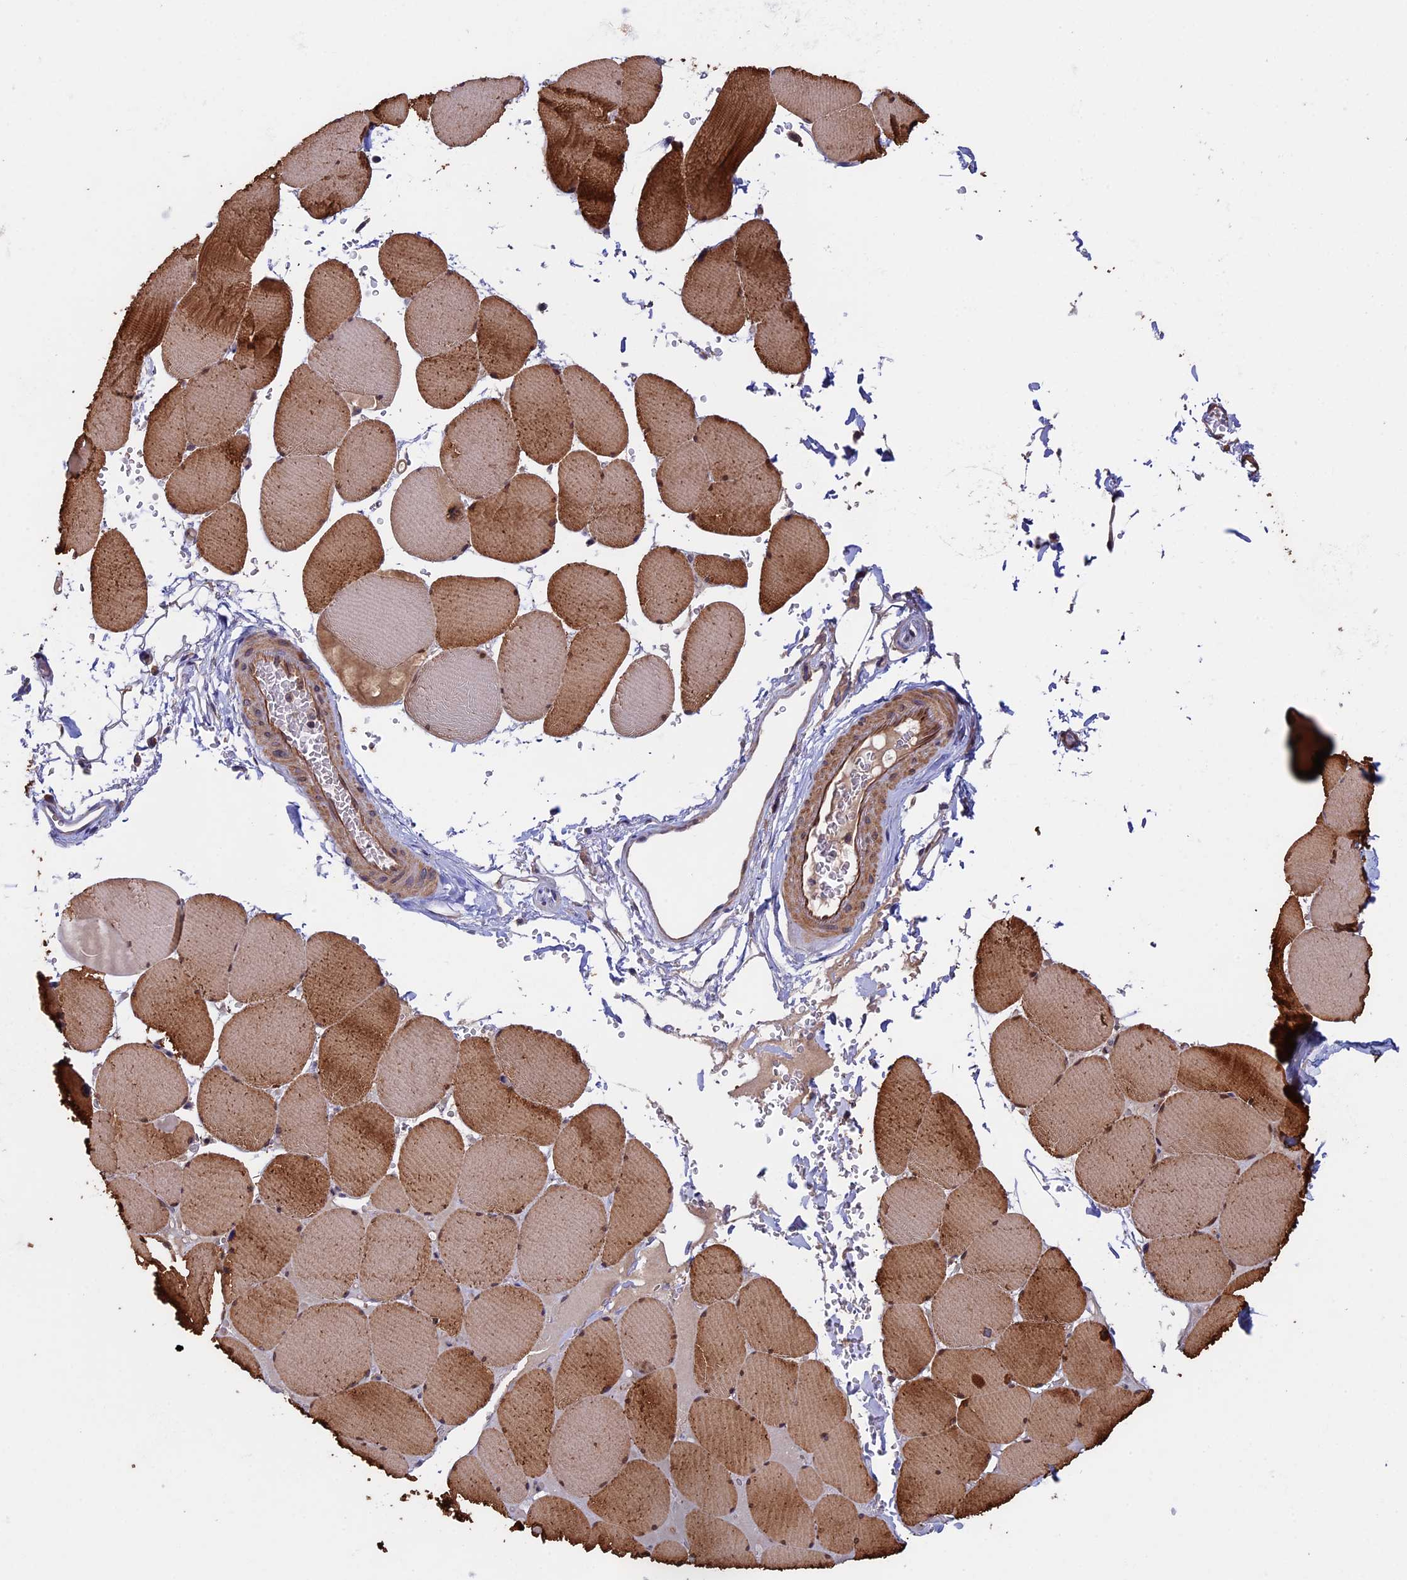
{"staining": {"intensity": "moderate", "quantity": ">75%", "location": "cytoplasmic/membranous"}, "tissue": "skeletal muscle", "cell_type": "Myocytes", "image_type": "normal", "snomed": [{"axis": "morphology", "description": "Normal tissue, NOS"}, {"axis": "topography", "description": "Skeletal muscle"}, {"axis": "topography", "description": "Head-Neck"}], "caption": "DAB immunohistochemical staining of benign skeletal muscle reveals moderate cytoplasmic/membranous protein staining in about >75% of myocytes.", "gene": "SLC9A5", "patient": {"sex": "male", "age": 66}}